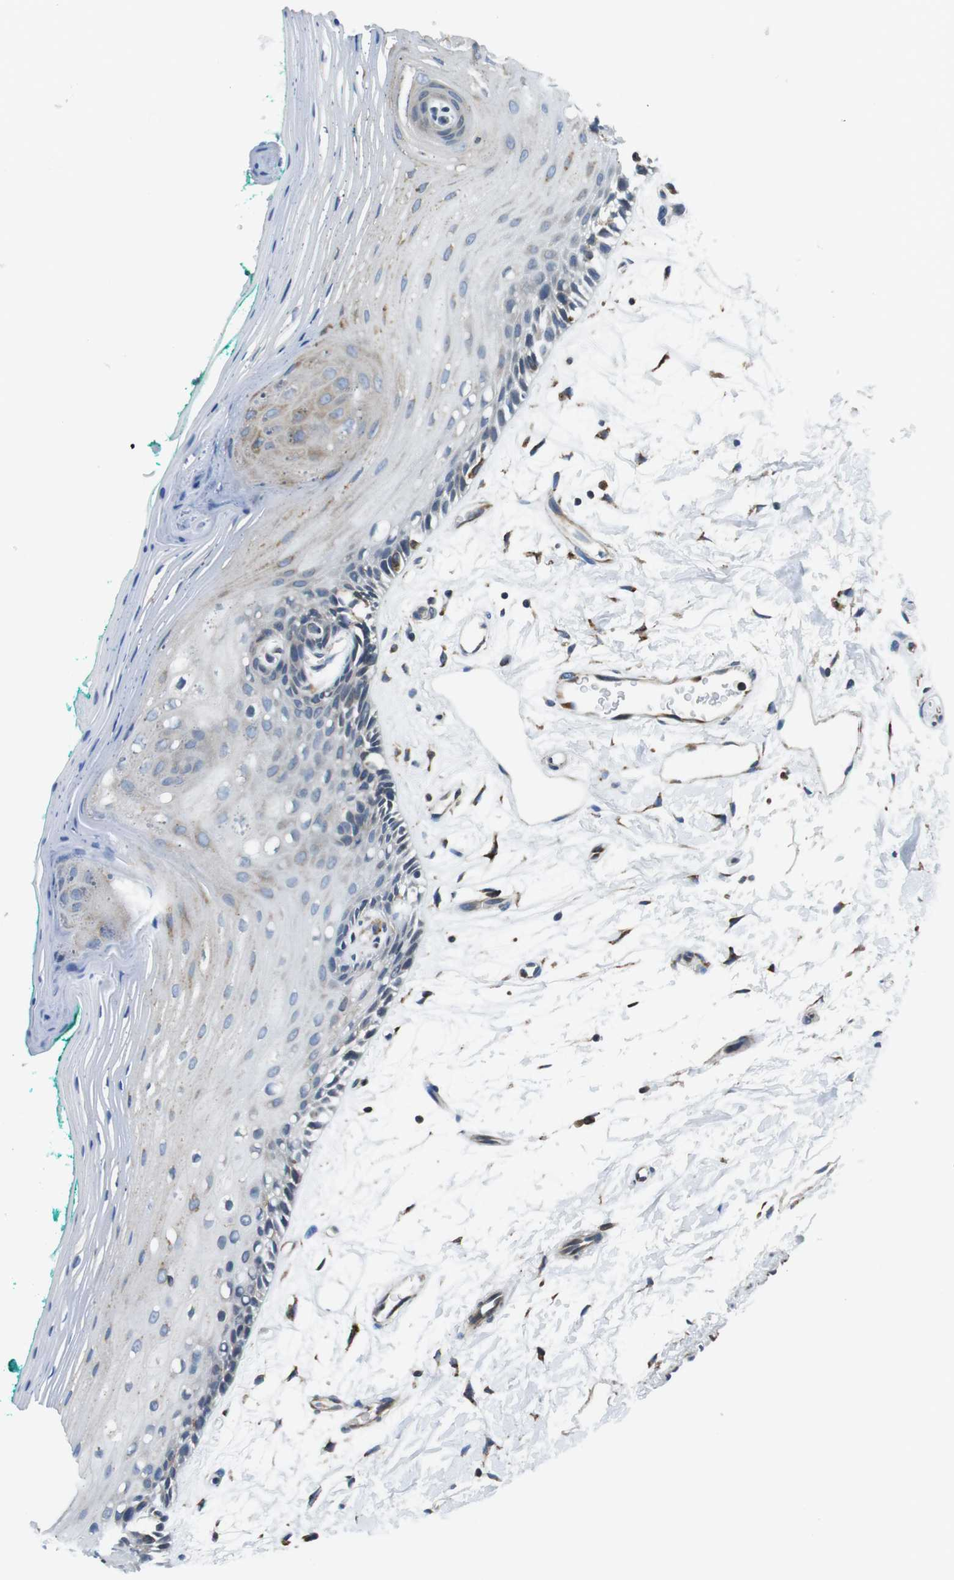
{"staining": {"intensity": "weak", "quantity": "<25%", "location": "cytoplasmic/membranous"}, "tissue": "oral mucosa", "cell_type": "Squamous epithelial cells", "image_type": "normal", "snomed": [{"axis": "morphology", "description": "Normal tissue, NOS"}, {"axis": "topography", "description": "Skeletal muscle"}, {"axis": "topography", "description": "Oral tissue"}, {"axis": "topography", "description": "Peripheral nerve tissue"}], "caption": "IHC histopathology image of normal oral mucosa: human oral mucosa stained with DAB displays no significant protein staining in squamous epithelial cells.", "gene": "UGGT1", "patient": {"sex": "female", "age": 84}}